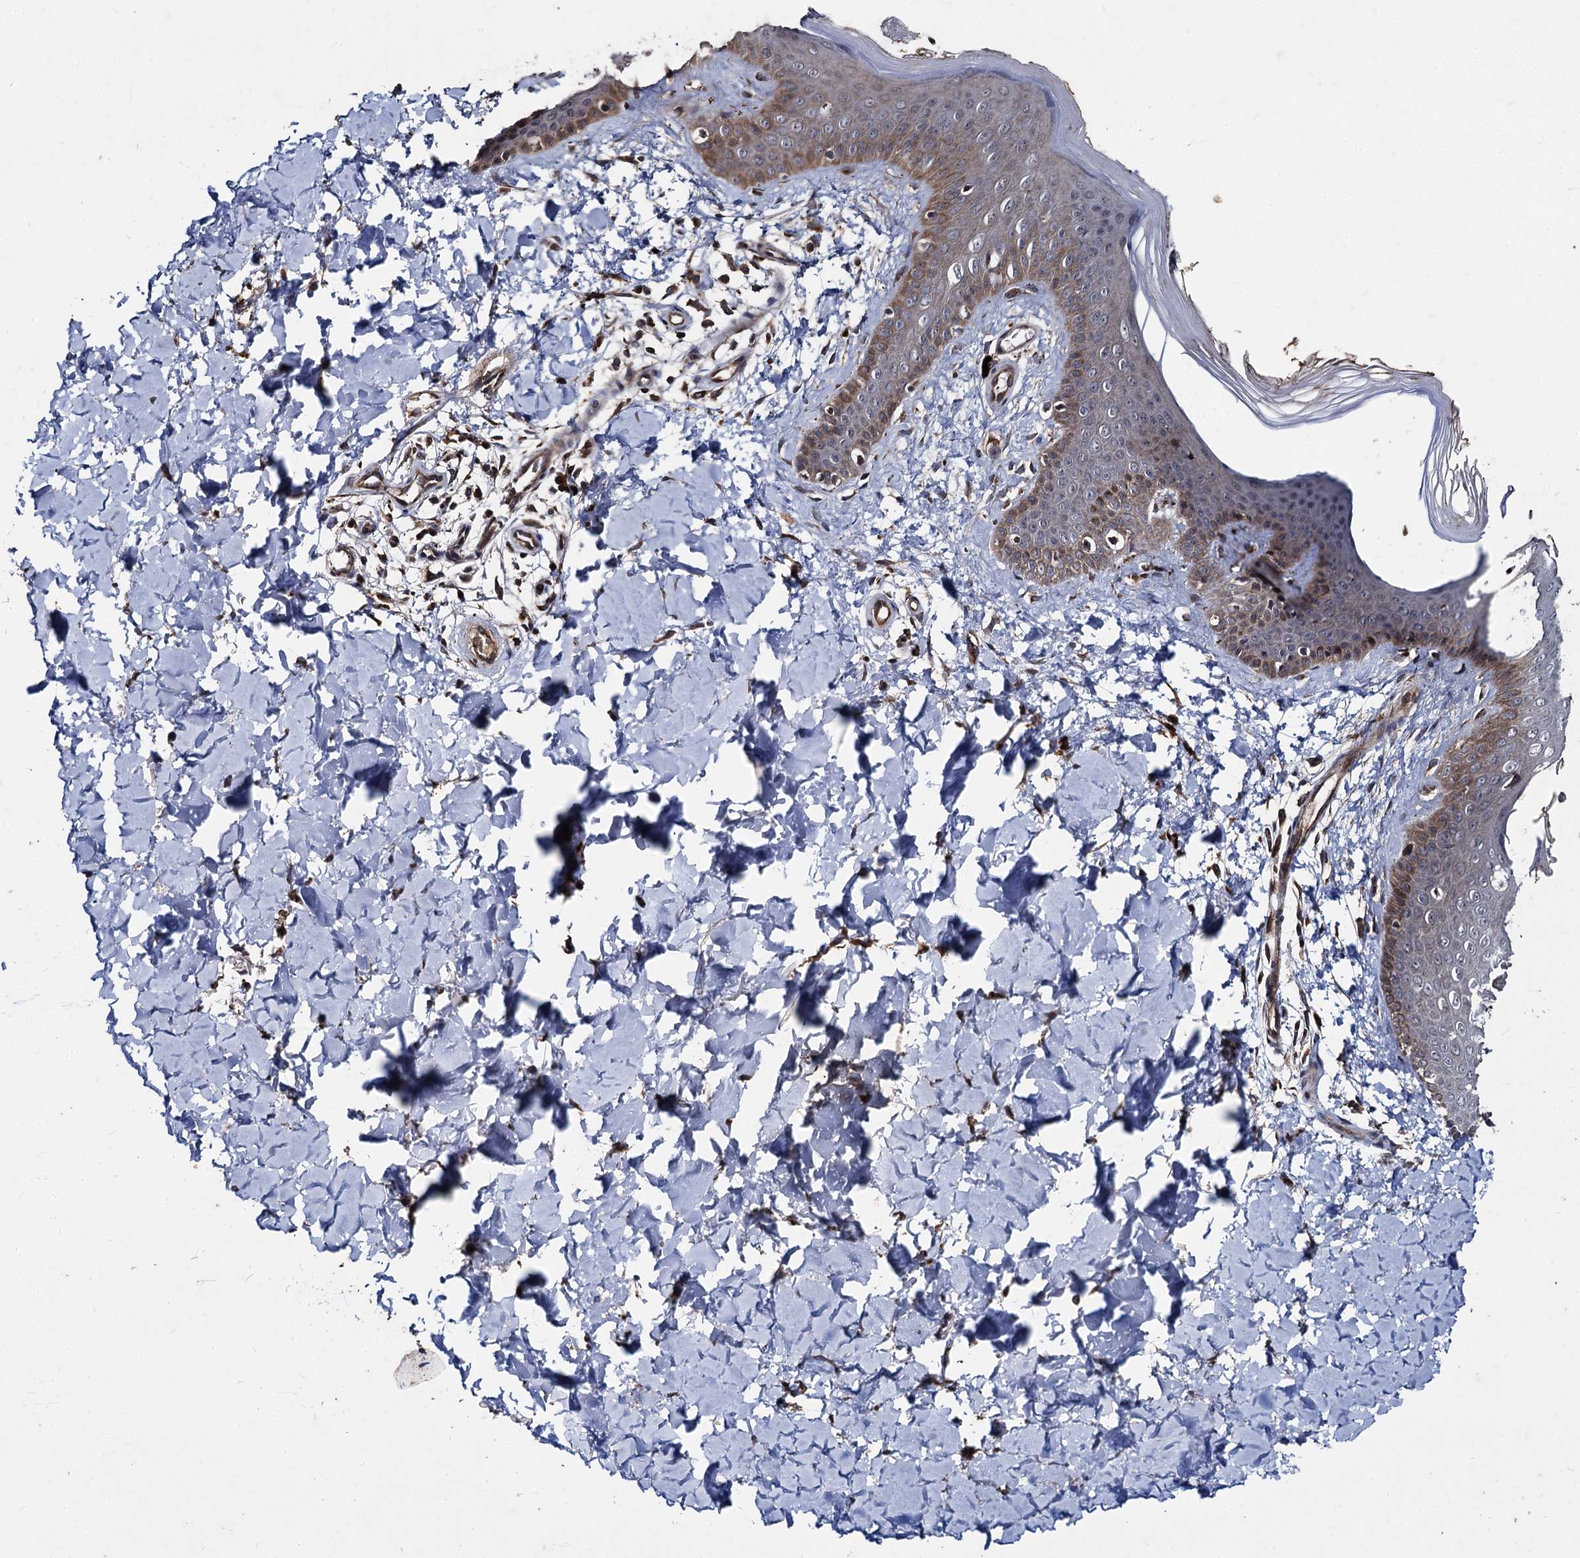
{"staining": {"intensity": "moderate", "quantity": ">75%", "location": "cytoplasmic/membranous"}, "tissue": "skin", "cell_type": "Fibroblasts", "image_type": "normal", "snomed": [{"axis": "morphology", "description": "Normal tissue, NOS"}, {"axis": "topography", "description": "Skin"}], "caption": "This histopathology image demonstrates immunohistochemistry staining of benign skin, with medium moderate cytoplasmic/membranous positivity in about >75% of fibroblasts.", "gene": "BCL2L2", "patient": {"sex": "male", "age": 36}}